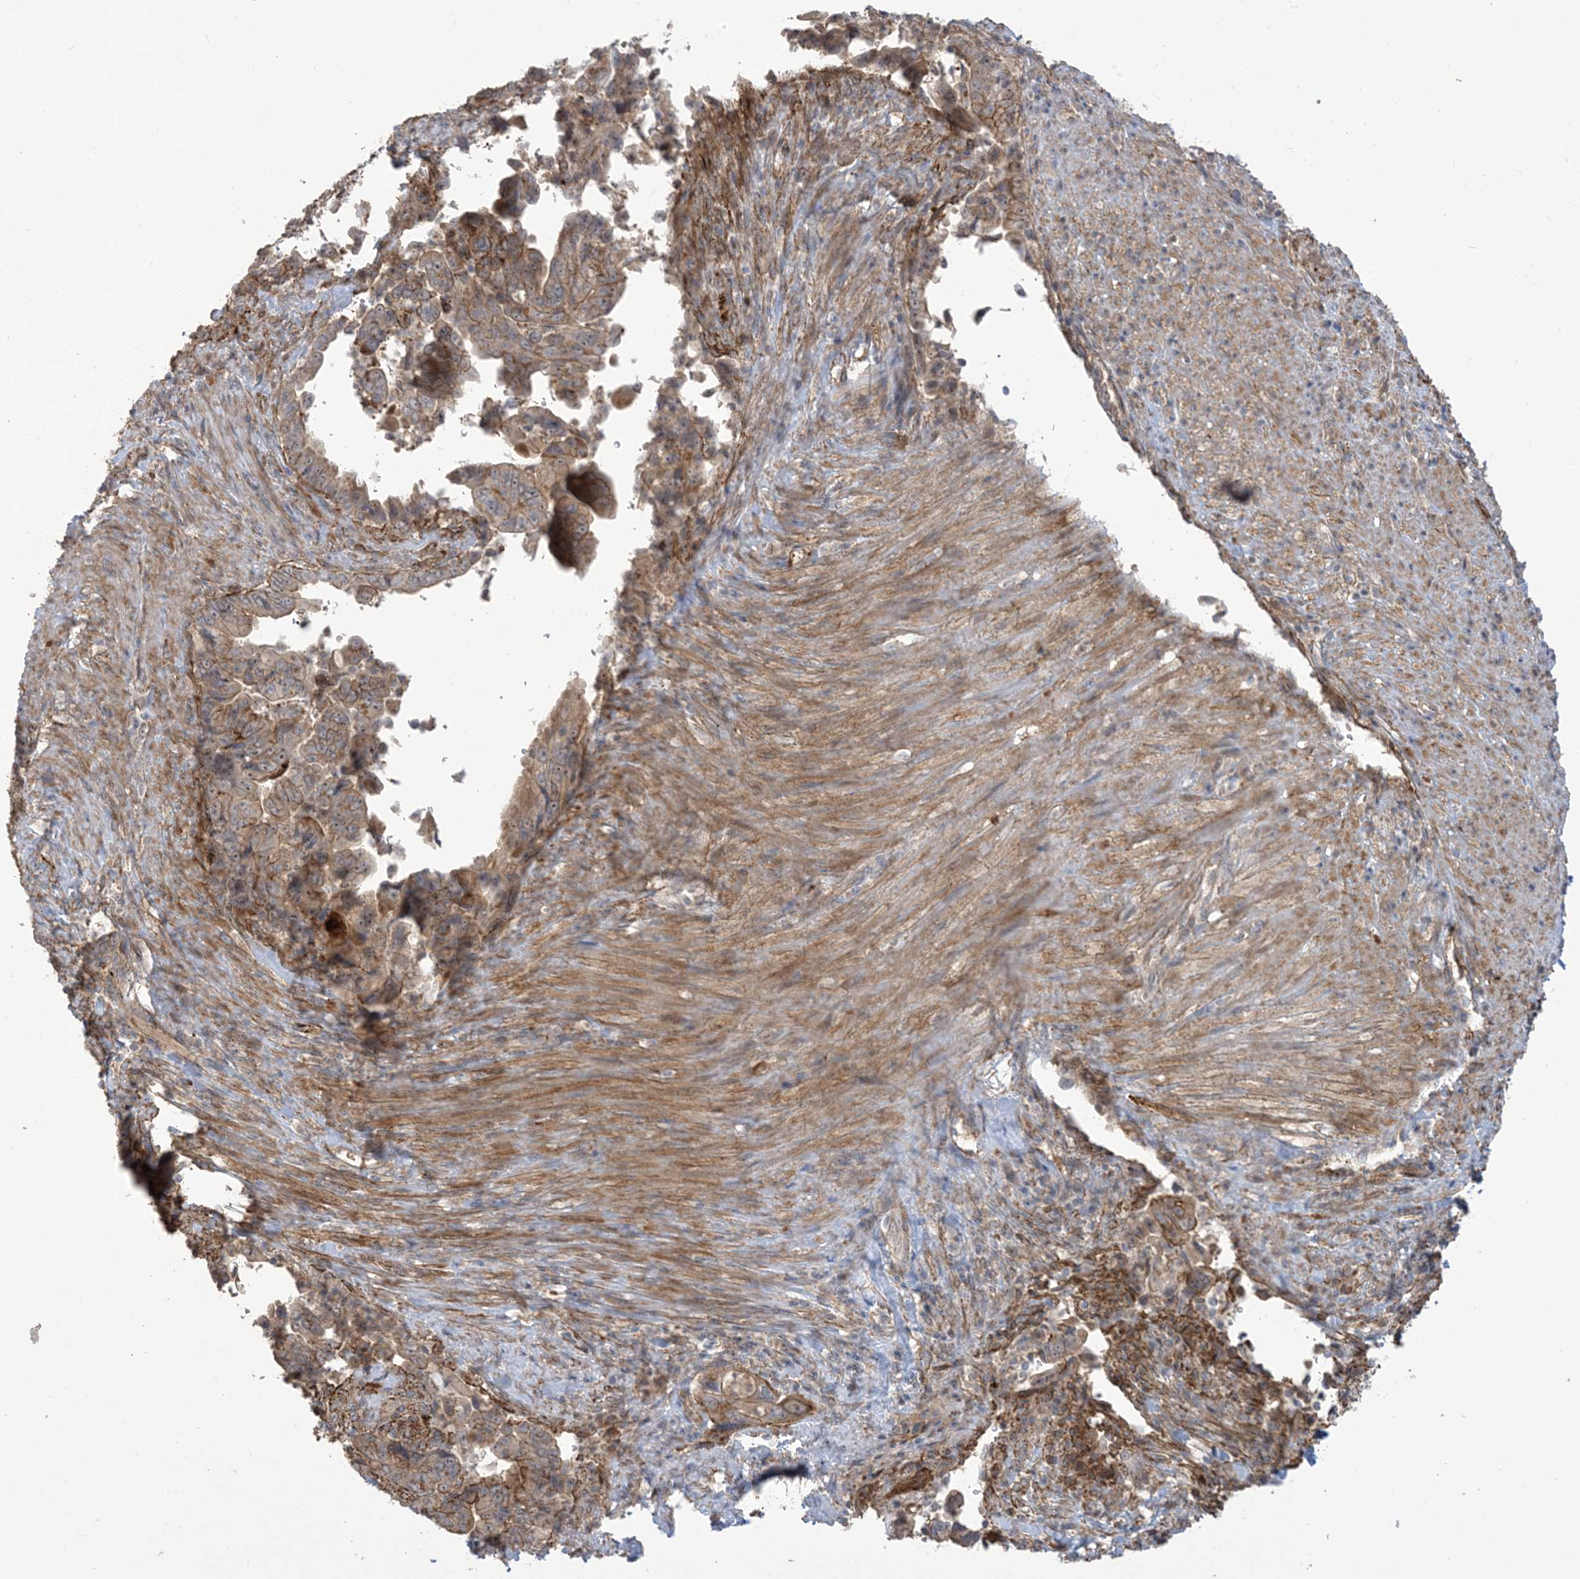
{"staining": {"intensity": "moderate", "quantity": "25%-75%", "location": "cytoplasmic/membranous,nuclear"}, "tissue": "pancreatic cancer", "cell_type": "Tumor cells", "image_type": "cancer", "snomed": [{"axis": "morphology", "description": "Adenocarcinoma, NOS"}, {"axis": "topography", "description": "Pancreas"}], "caption": "Immunohistochemical staining of pancreatic cancer (adenocarcinoma) demonstrates moderate cytoplasmic/membranous and nuclear protein staining in approximately 25%-75% of tumor cells.", "gene": "KLHL18", "patient": {"sex": "male", "age": 70}}